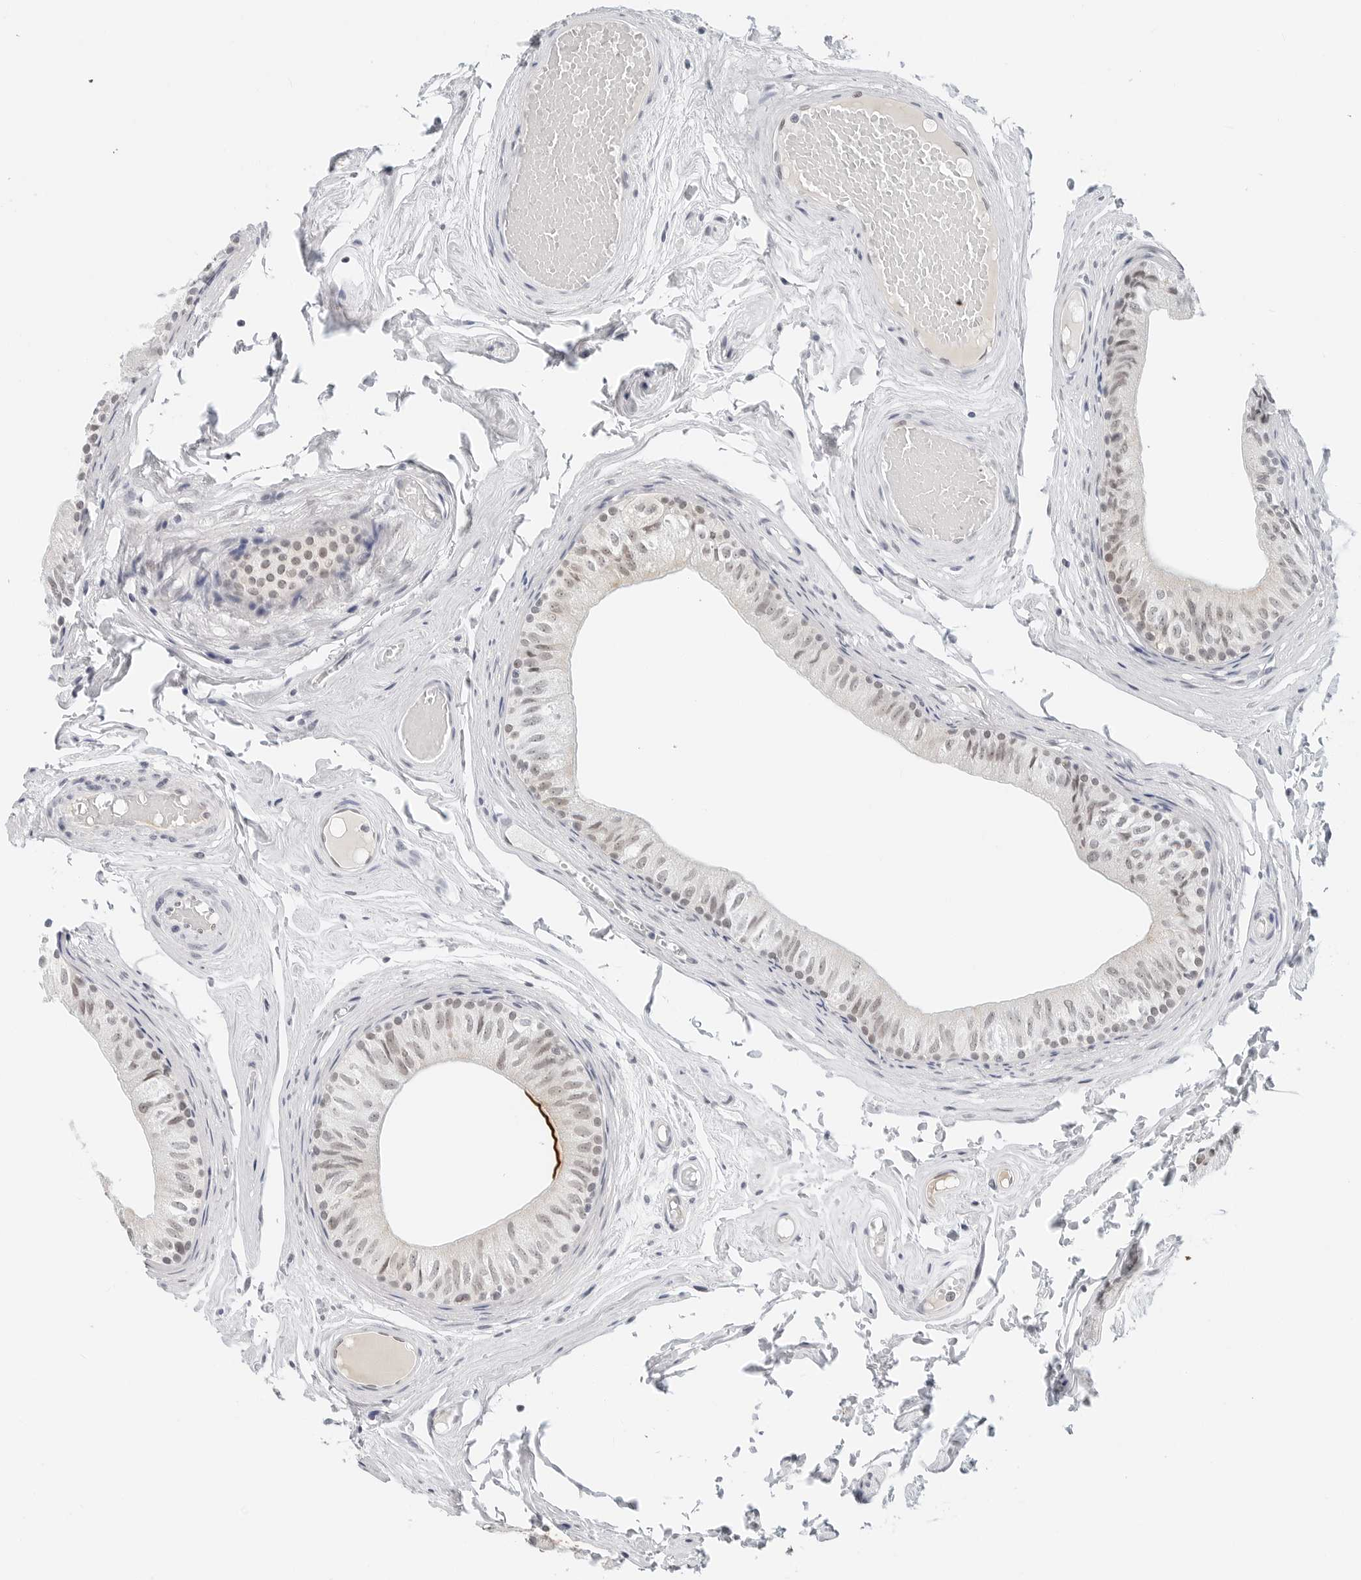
{"staining": {"intensity": "weak", "quantity": ">75%", "location": "nuclear"}, "tissue": "epididymis", "cell_type": "Glandular cells", "image_type": "normal", "snomed": [{"axis": "morphology", "description": "Normal tissue, NOS"}, {"axis": "topography", "description": "Epididymis"}], "caption": "Brown immunohistochemical staining in benign epididymis reveals weak nuclear positivity in approximately >75% of glandular cells.", "gene": "TSEN2", "patient": {"sex": "male", "age": 79}}